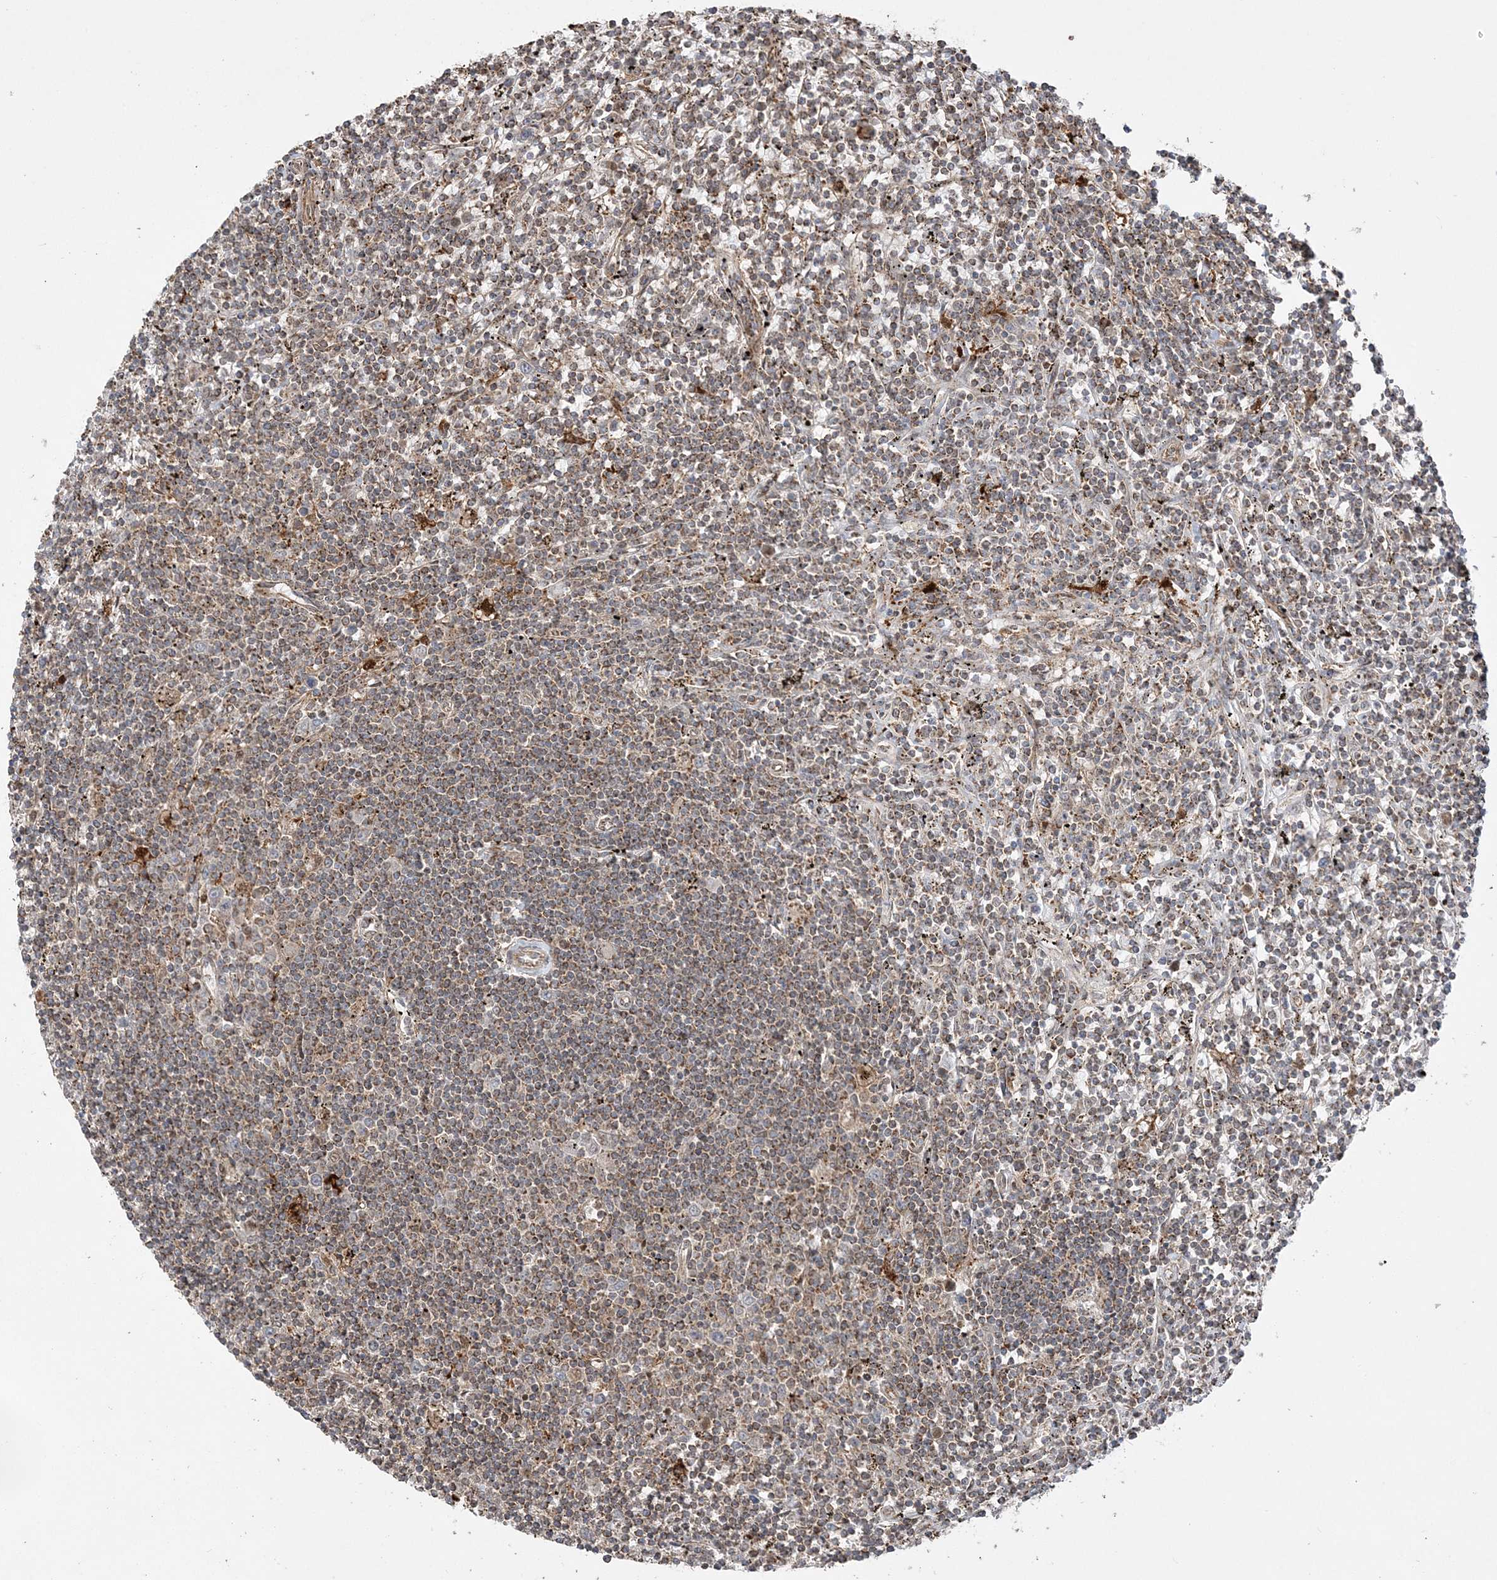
{"staining": {"intensity": "moderate", "quantity": "25%-75%", "location": "cytoplasmic/membranous"}, "tissue": "lymphoma", "cell_type": "Tumor cells", "image_type": "cancer", "snomed": [{"axis": "morphology", "description": "Malignant lymphoma, non-Hodgkin's type, Low grade"}, {"axis": "topography", "description": "Spleen"}], "caption": "Moderate cytoplasmic/membranous expression is present in approximately 25%-75% of tumor cells in malignant lymphoma, non-Hodgkin's type (low-grade).", "gene": "SCLT1", "patient": {"sex": "male", "age": 76}}